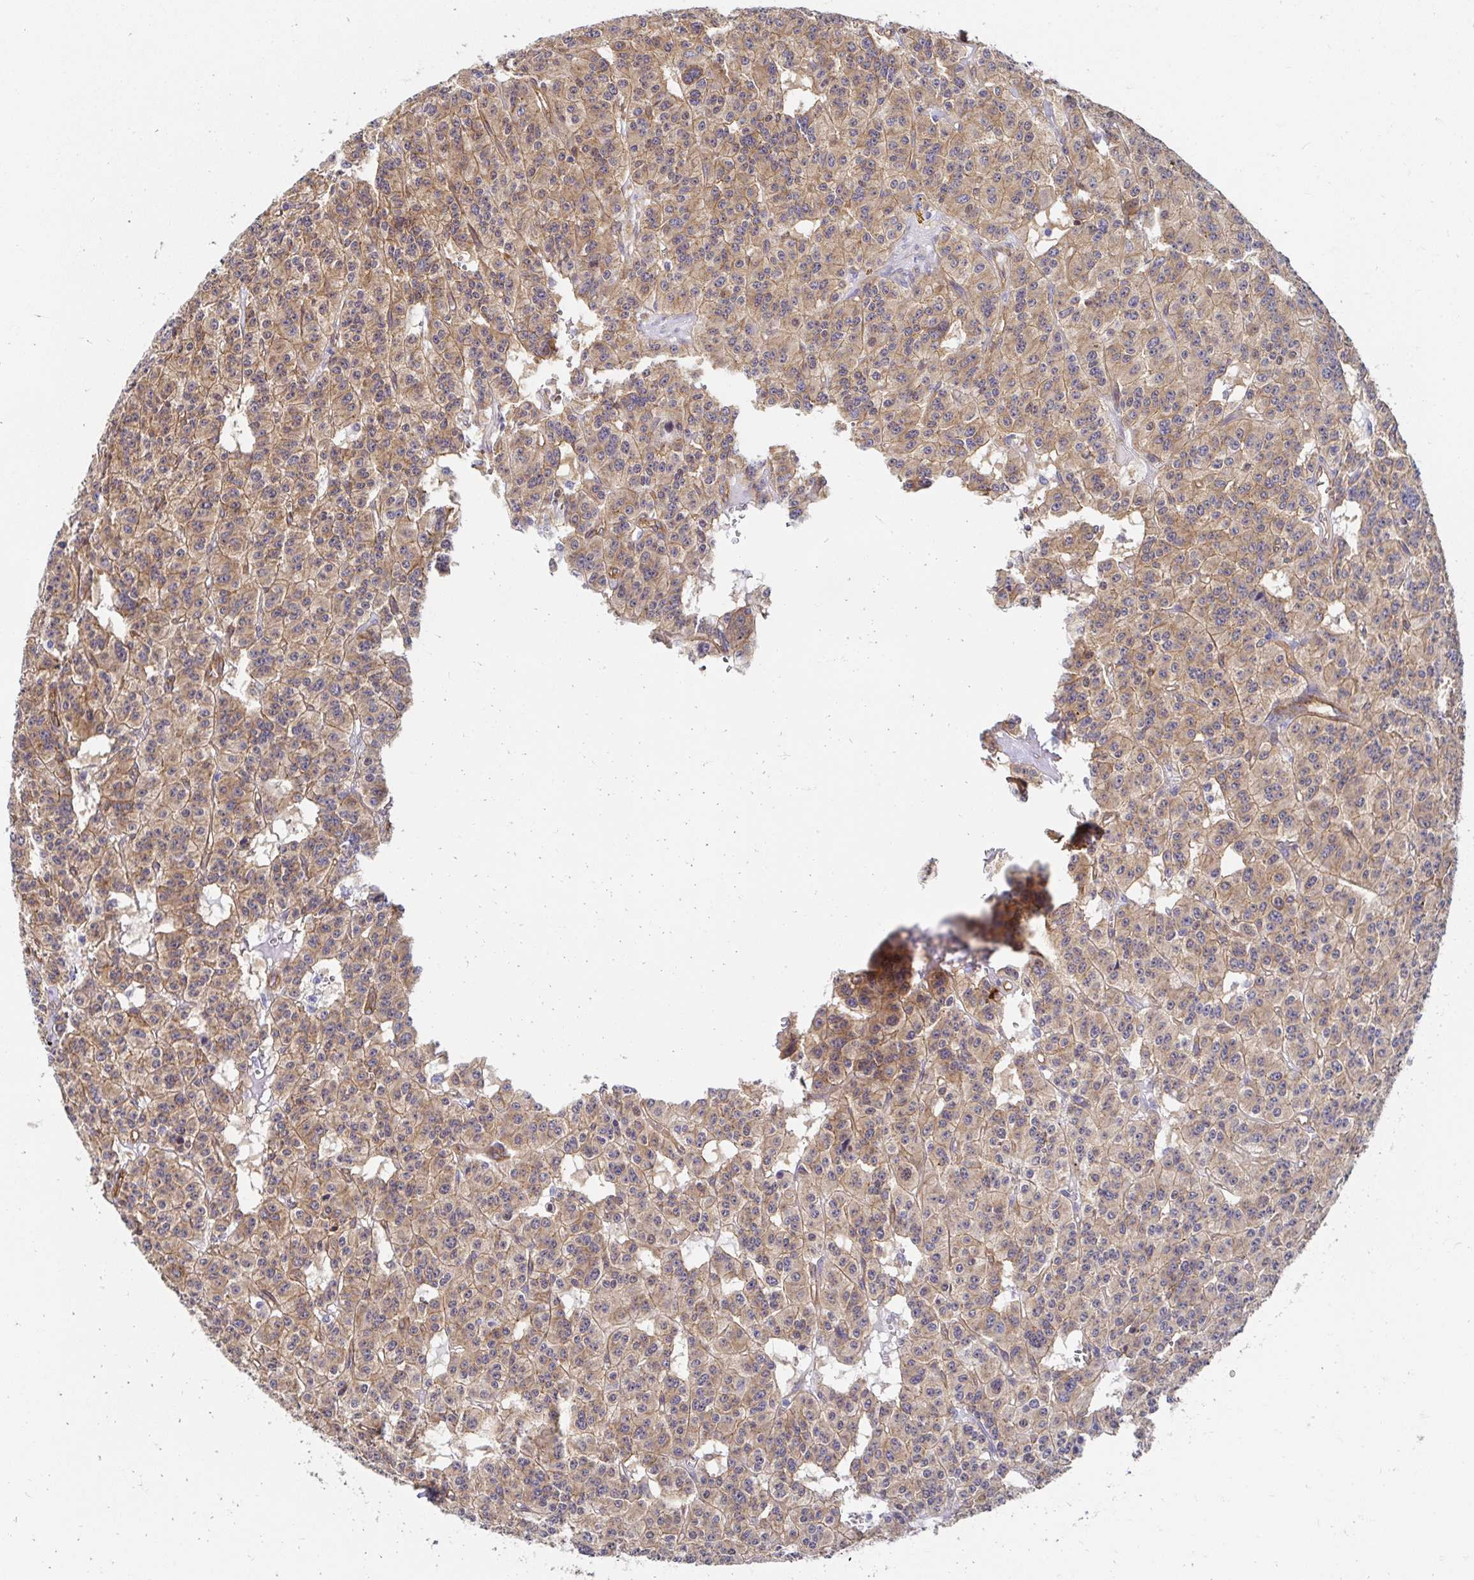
{"staining": {"intensity": "weak", "quantity": ">75%", "location": "cytoplasmic/membranous"}, "tissue": "carcinoid", "cell_type": "Tumor cells", "image_type": "cancer", "snomed": [{"axis": "morphology", "description": "Carcinoid, malignant, NOS"}, {"axis": "topography", "description": "Lung"}], "caption": "Malignant carcinoid tissue demonstrates weak cytoplasmic/membranous positivity in about >75% of tumor cells", "gene": "CTTN", "patient": {"sex": "female", "age": 71}}